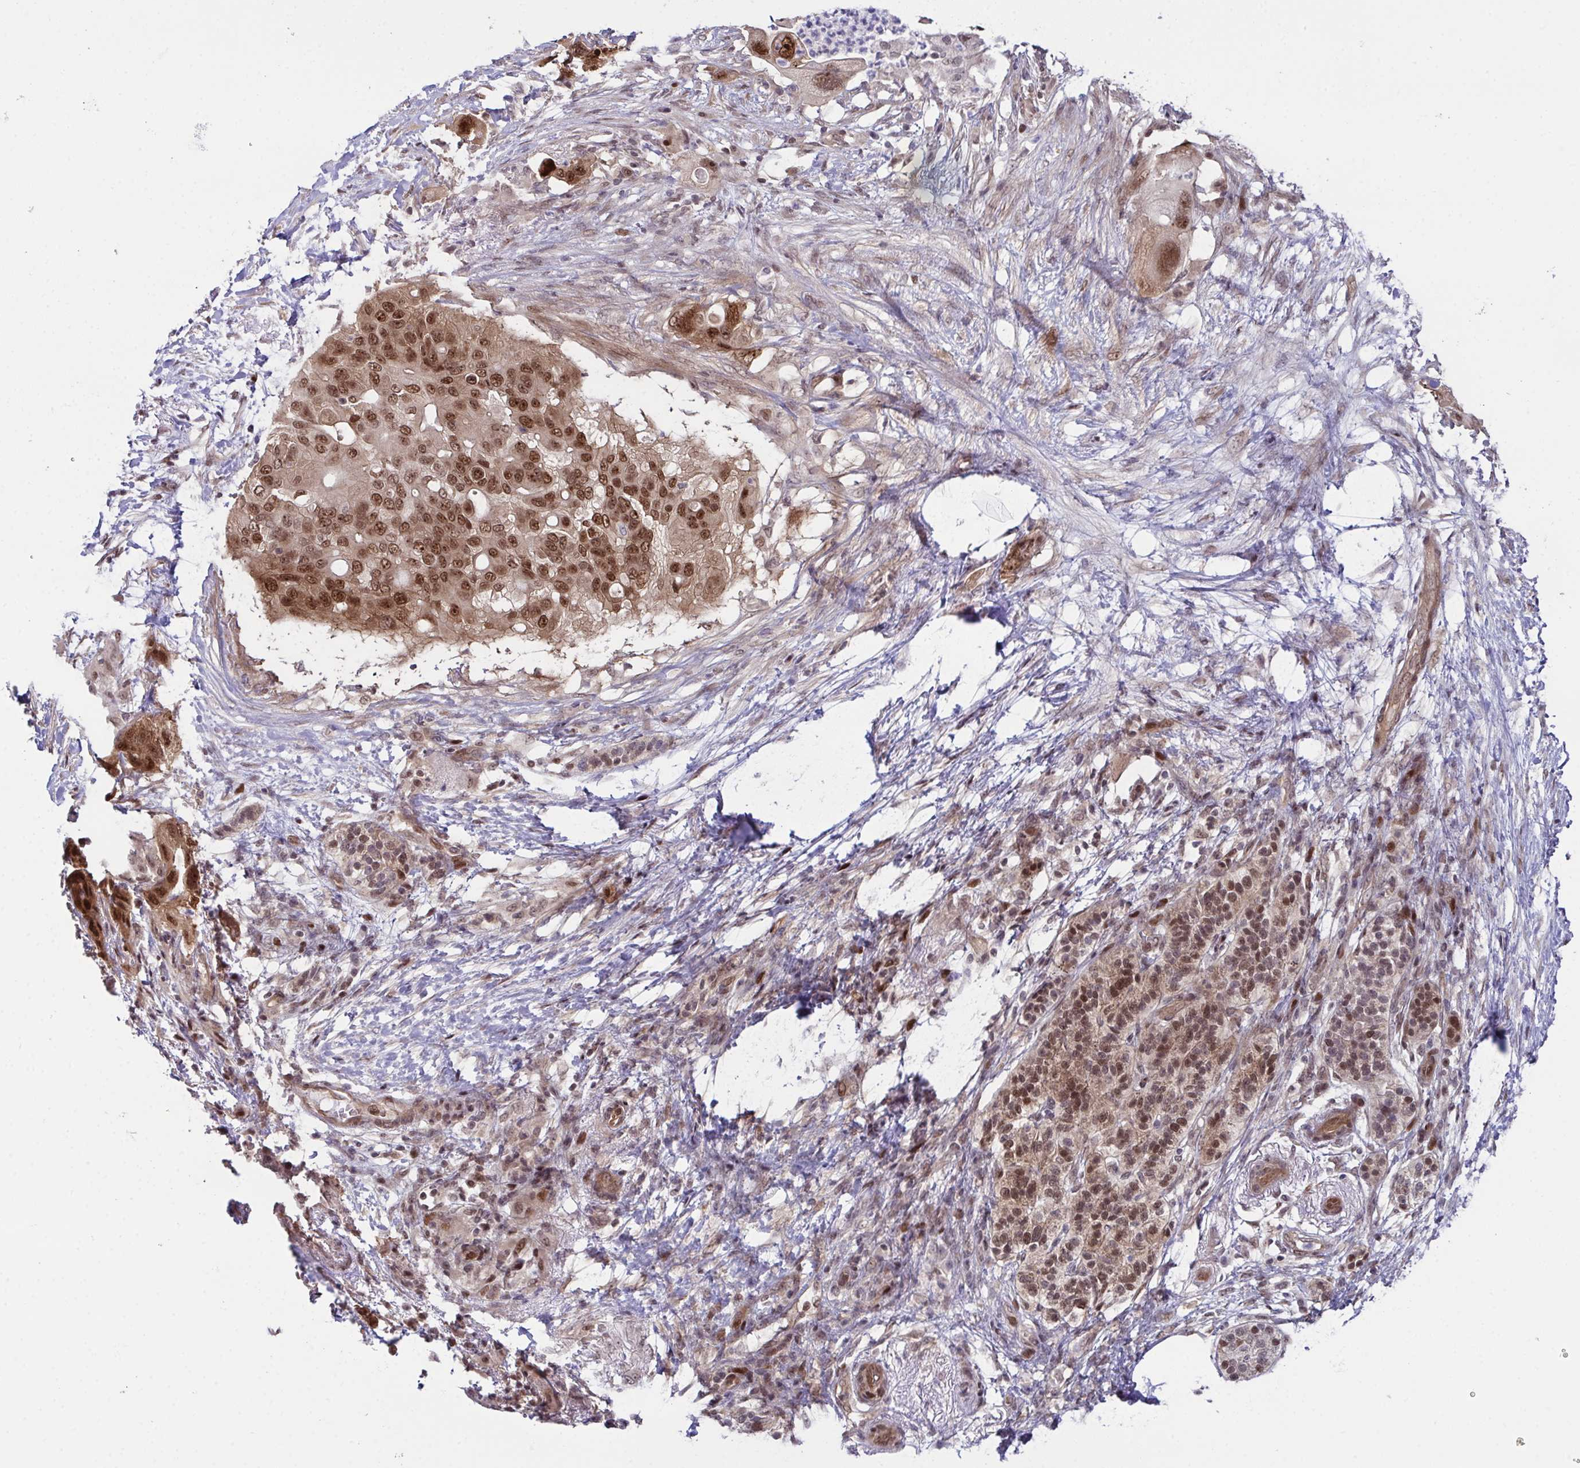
{"staining": {"intensity": "moderate", "quantity": ">75%", "location": "nuclear"}, "tissue": "pancreatic cancer", "cell_type": "Tumor cells", "image_type": "cancer", "snomed": [{"axis": "morphology", "description": "Adenocarcinoma, NOS"}, {"axis": "topography", "description": "Pancreas"}], "caption": "A high-resolution photomicrograph shows immunohistochemistry staining of pancreatic adenocarcinoma, which shows moderate nuclear positivity in approximately >75% of tumor cells.", "gene": "DNAJB1", "patient": {"sex": "female", "age": 72}}